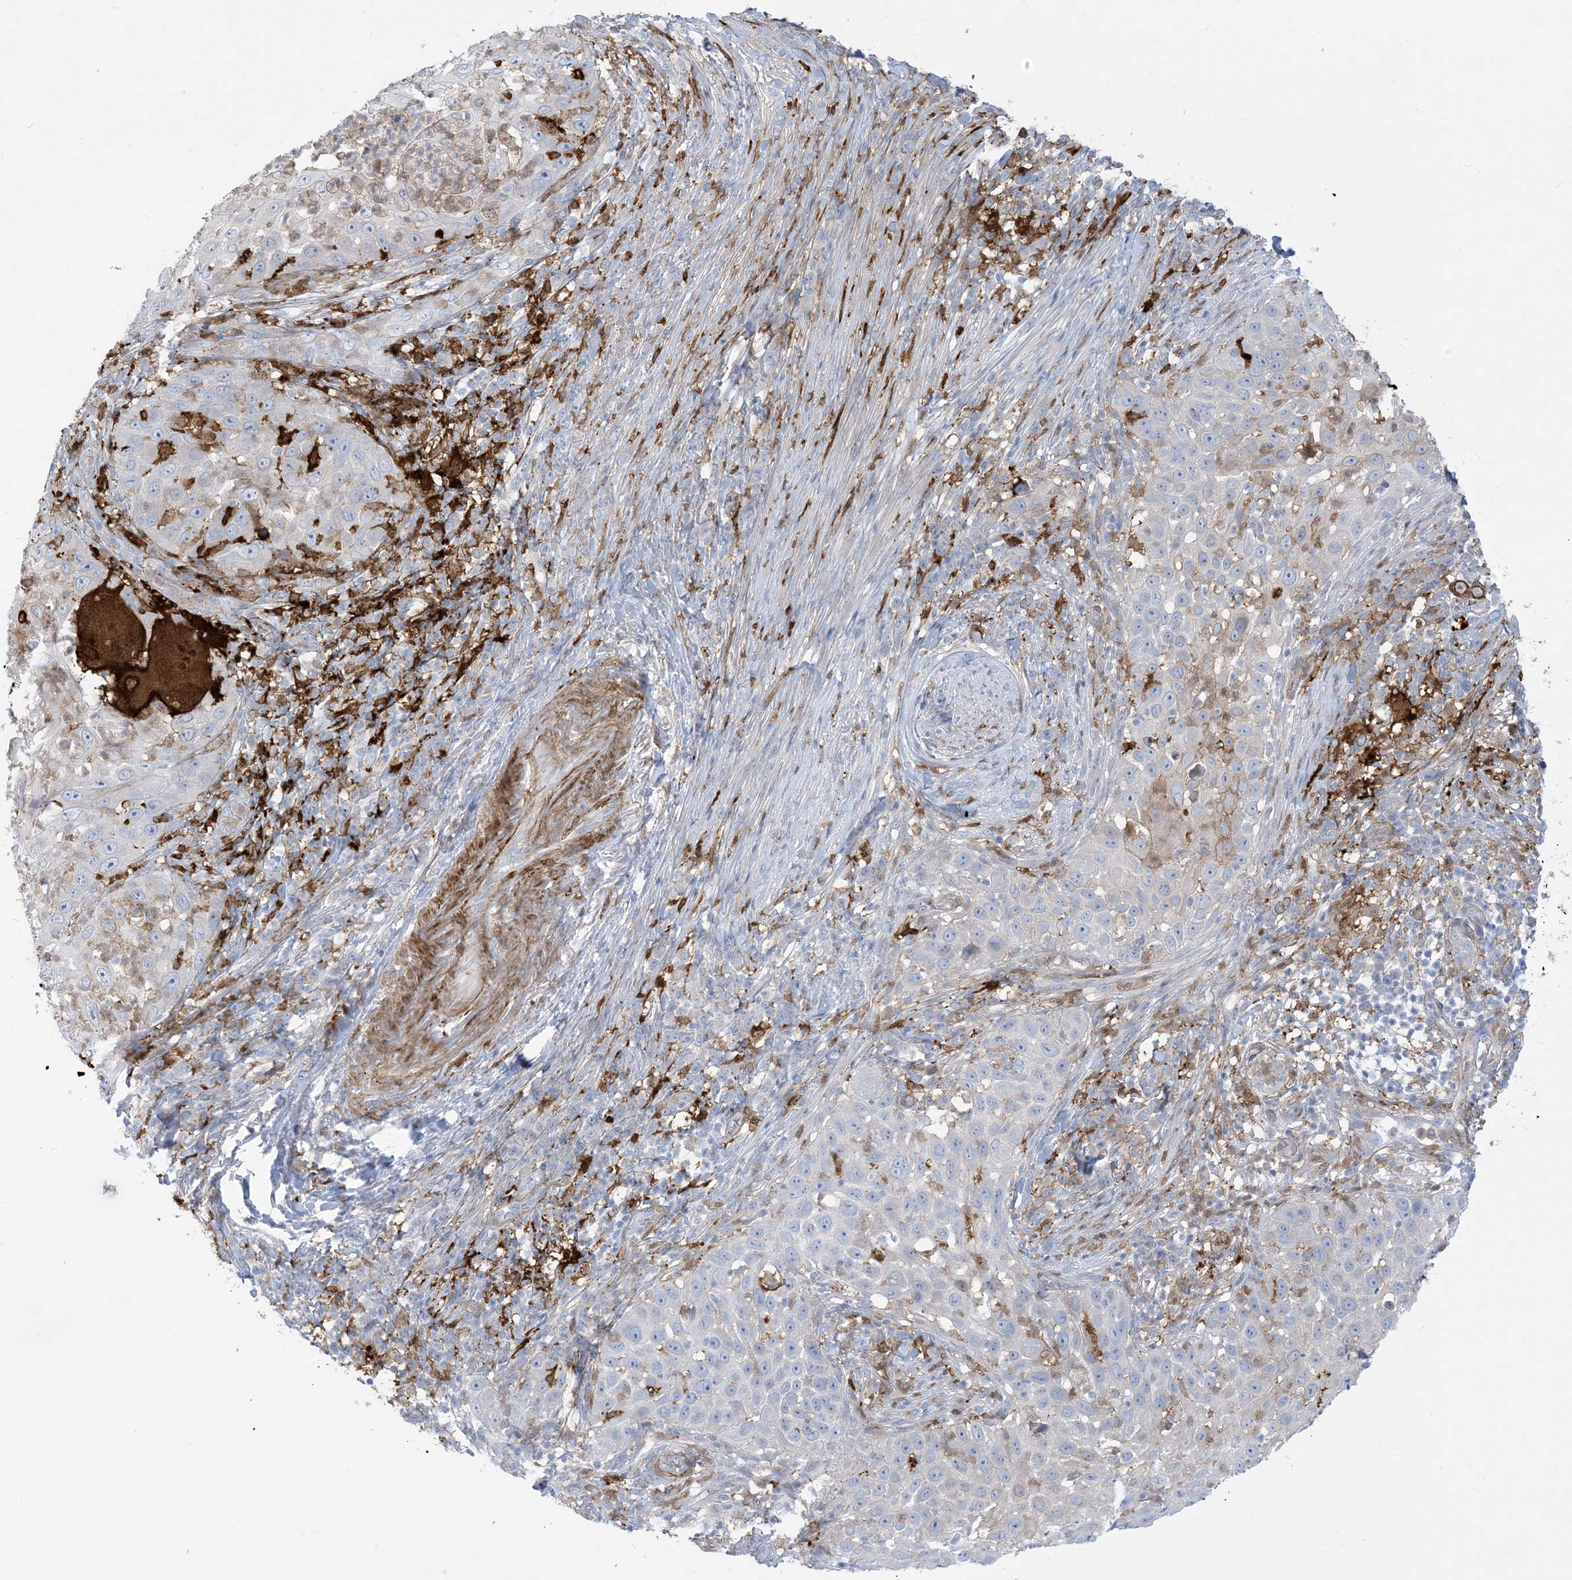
{"staining": {"intensity": "weak", "quantity": "<25%", "location": "cytoplasmic/membranous"}, "tissue": "skin cancer", "cell_type": "Tumor cells", "image_type": "cancer", "snomed": [{"axis": "morphology", "description": "Squamous cell carcinoma, NOS"}, {"axis": "topography", "description": "Skin"}], "caption": "Tumor cells show no significant staining in skin squamous cell carcinoma.", "gene": "ICMT", "patient": {"sex": "female", "age": 44}}